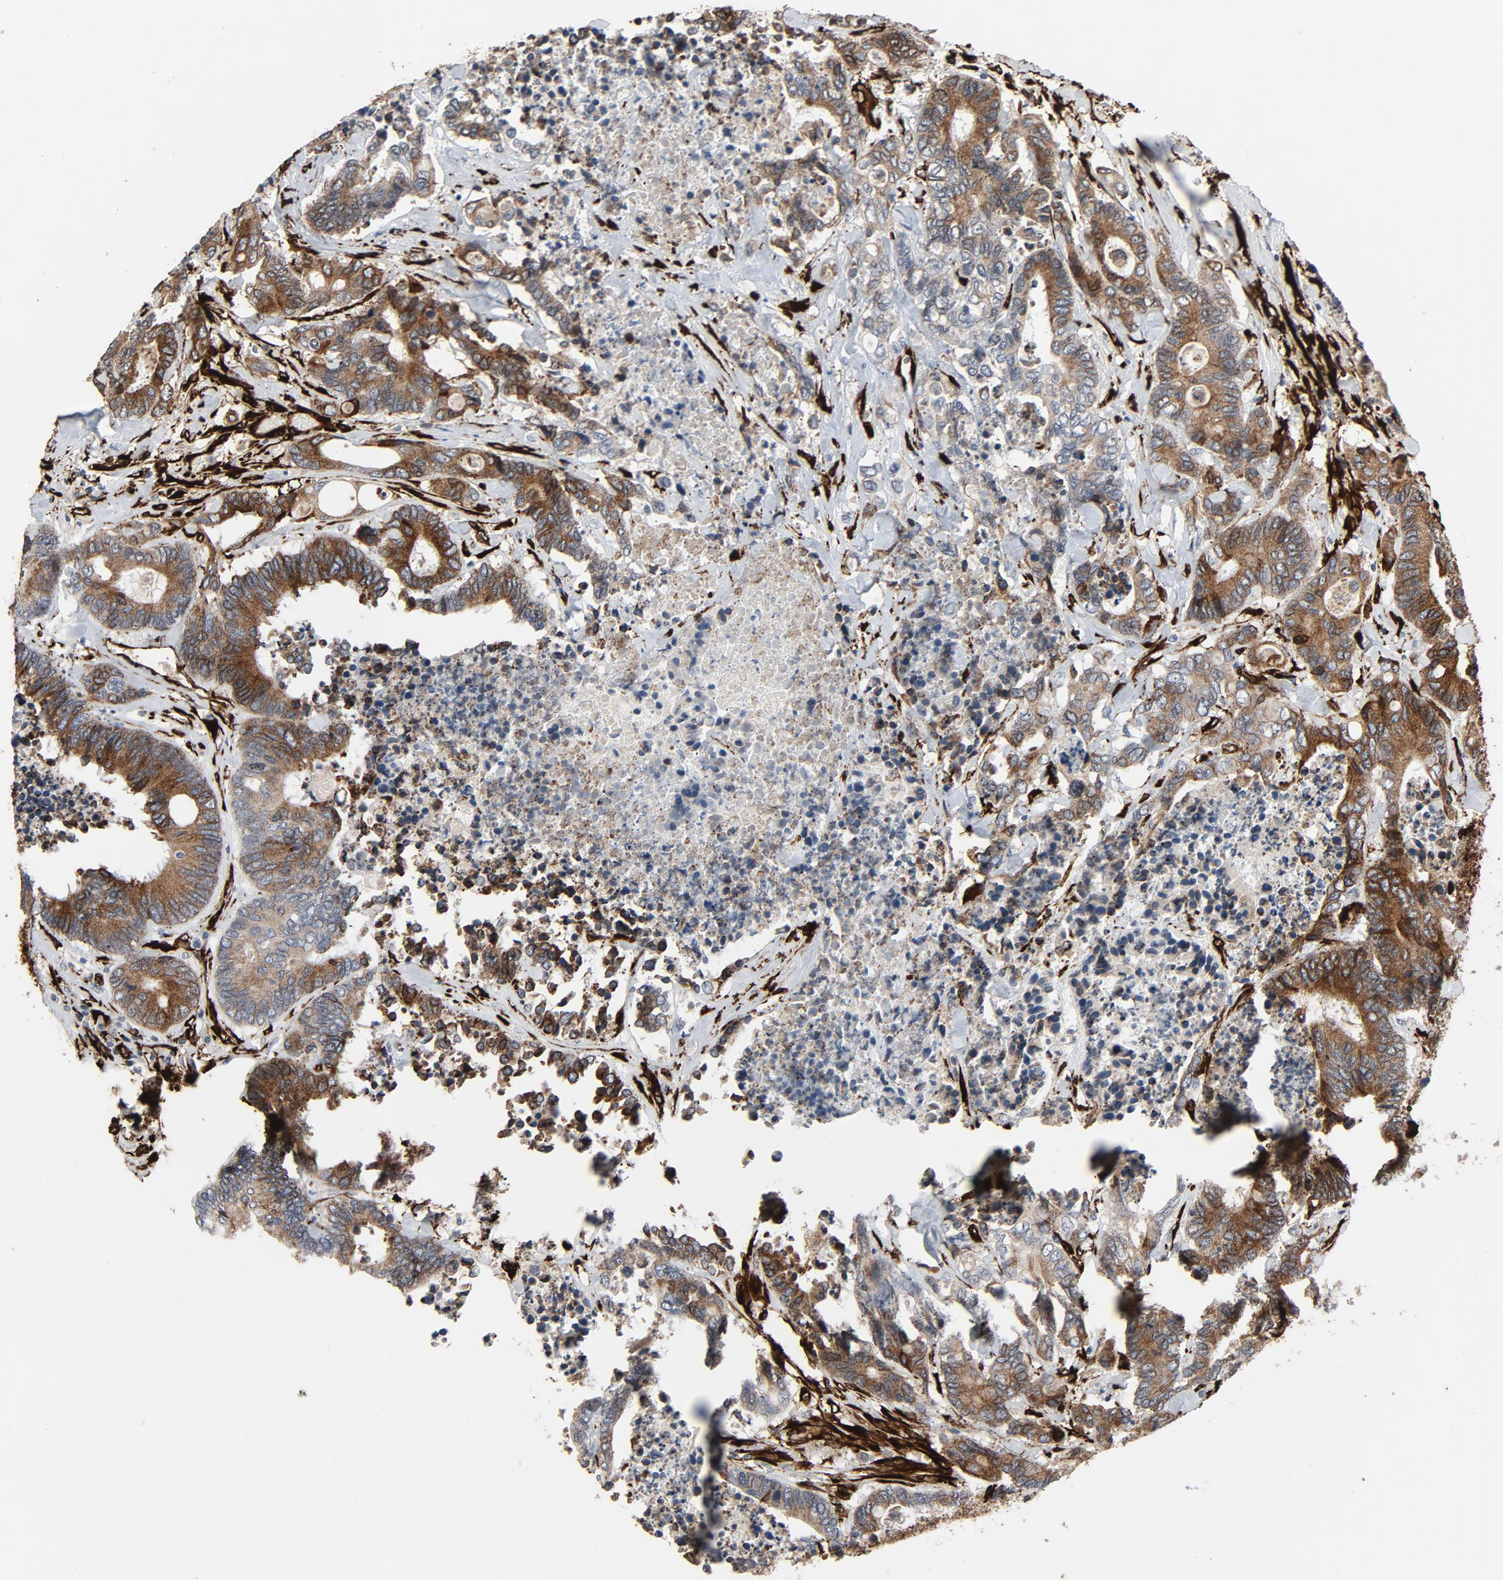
{"staining": {"intensity": "moderate", "quantity": ">75%", "location": "cytoplasmic/membranous"}, "tissue": "colorectal cancer", "cell_type": "Tumor cells", "image_type": "cancer", "snomed": [{"axis": "morphology", "description": "Adenocarcinoma, NOS"}, {"axis": "topography", "description": "Rectum"}], "caption": "Moderate cytoplasmic/membranous protein staining is present in about >75% of tumor cells in colorectal adenocarcinoma.", "gene": "SERPINH1", "patient": {"sex": "male", "age": 53}}